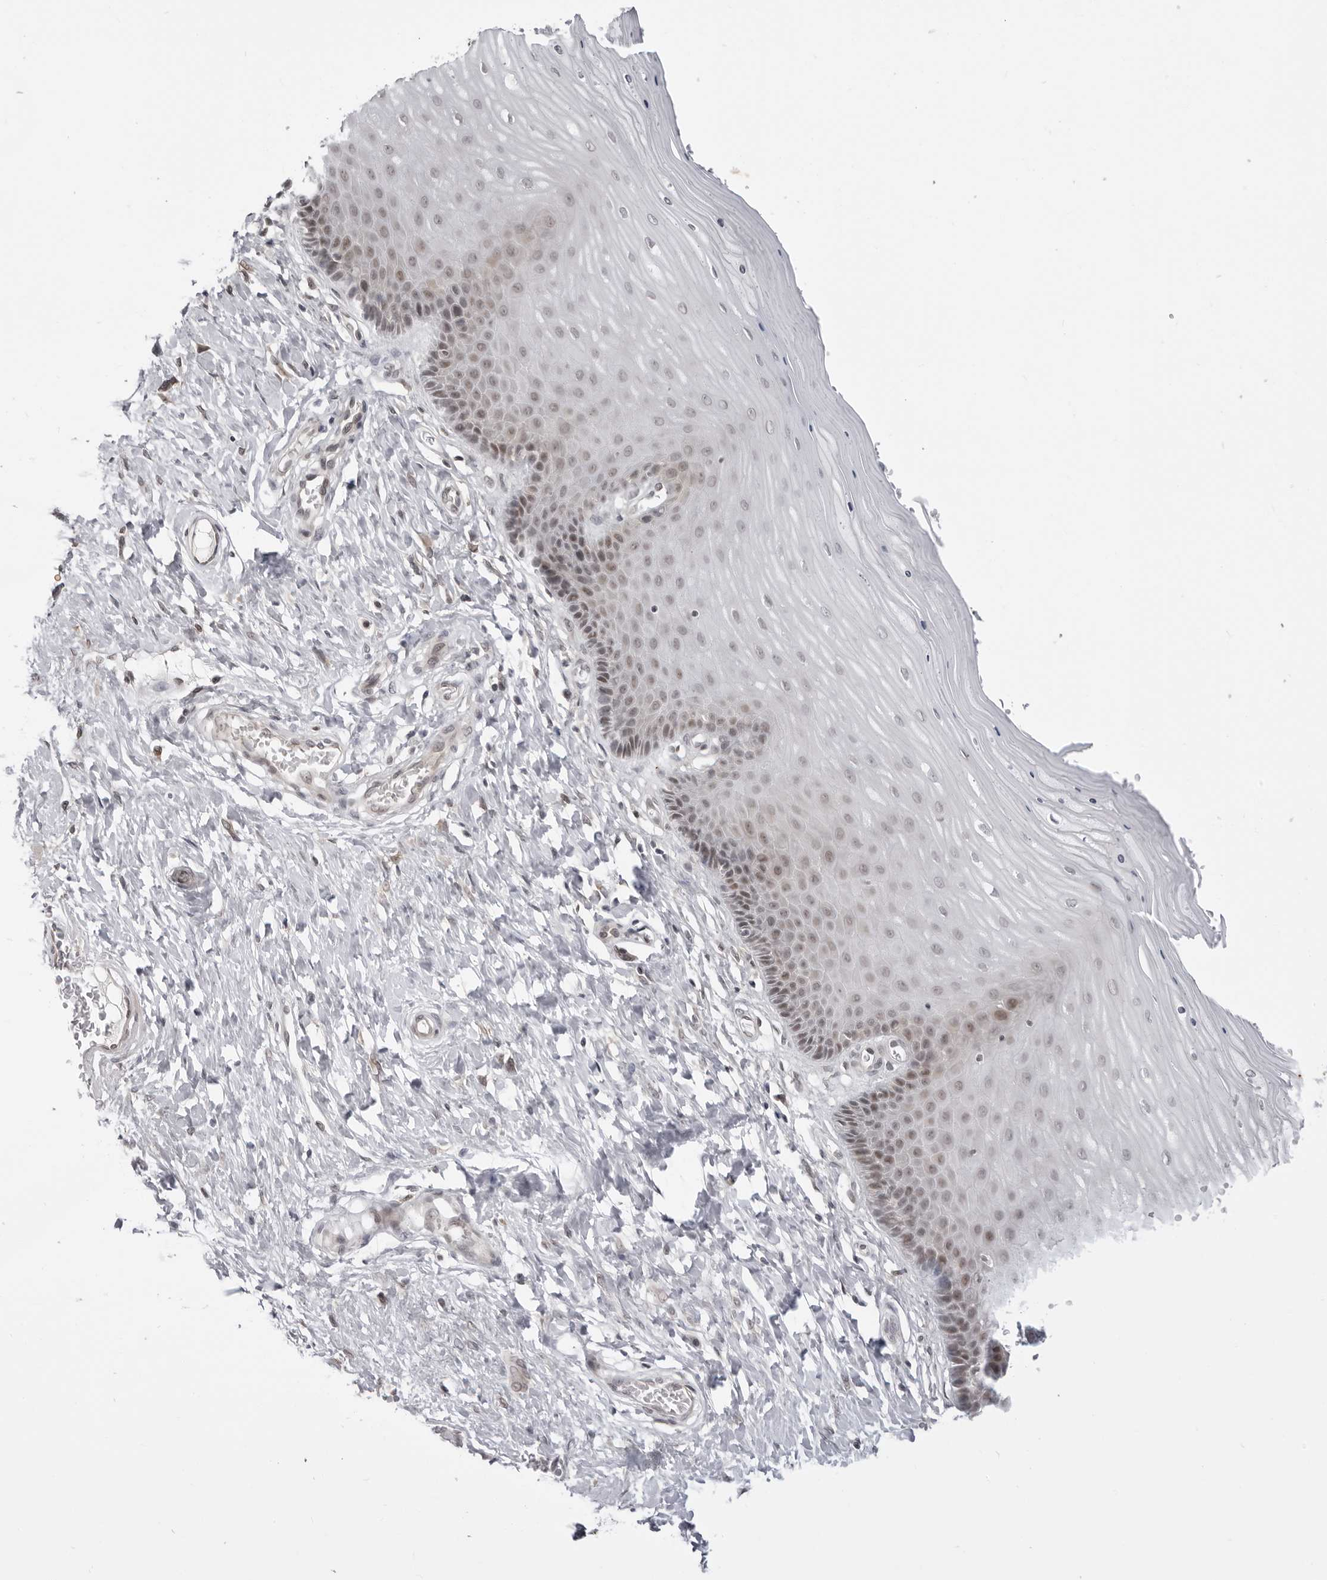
{"staining": {"intensity": "negative", "quantity": "none", "location": "none"}, "tissue": "cervix", "cell_type": "Glandular cells", "image_type": "normal", "snomed": [{"axis": "morphology", "description": "Normal tissue, NOS"}, {"axis": "topography", "description": "Cervix"}], "caption": "An immunohistochemistry (IHC) histopathology image of benign cervix is shown. There is no staining in glandular cells of cervix.", "gene": "SRGAP2", "patient": {"sex": "female", "age": 55}}